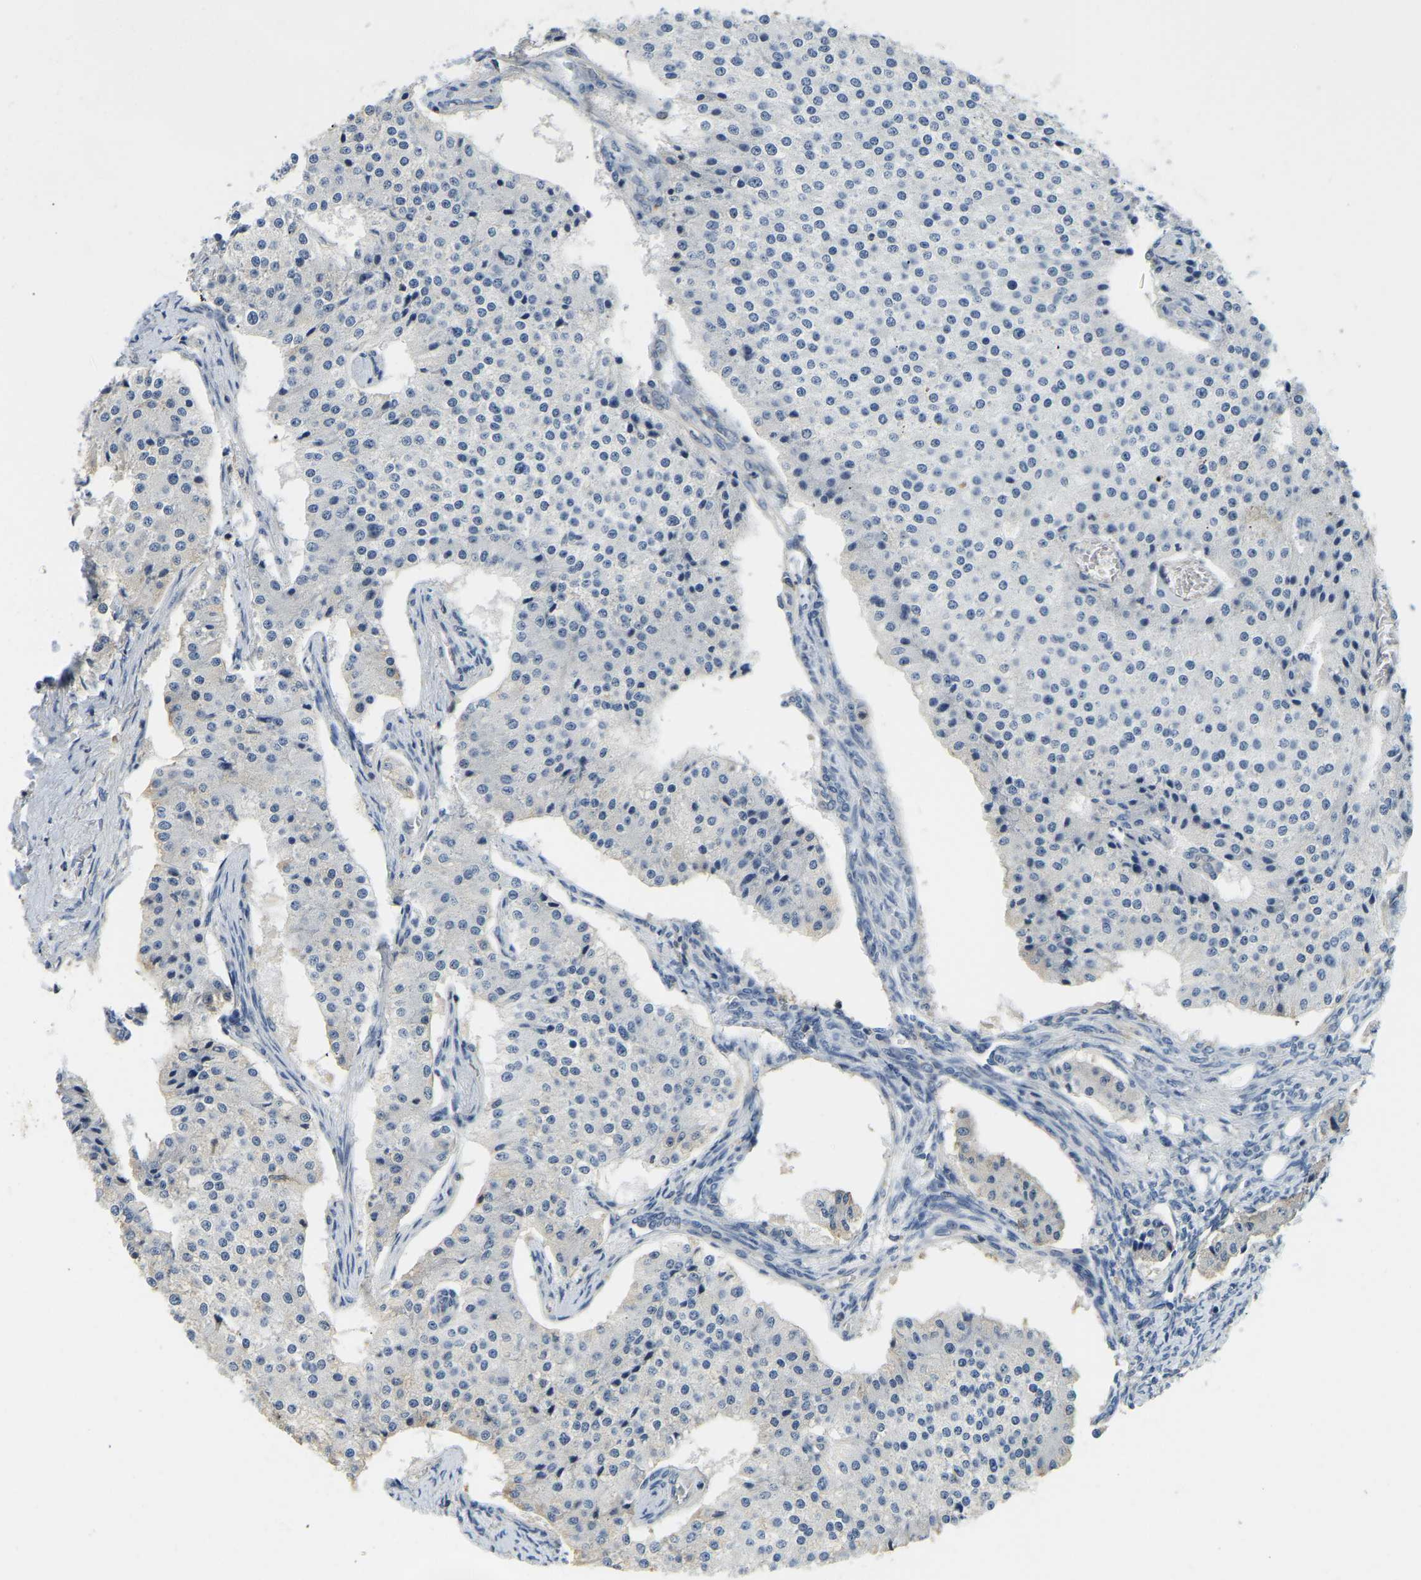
{"staining": {"intensity": "negative", "quantity": "none", "location": "none"}, "tissue": "carcinoid", "cell_type": "Tumor cells", "image_type": "cancer", "snomed": [{"axis": "morphology", "description": "Carcinoid, malignant, NOS"}, {"axis": "topography", "description": "Colon"}], "caption": "Micrograph shows no significant protein expression in tumor cells of carcinoid.", "gene": "RRP1", "patient": {"sex": "female", "age": 52}}